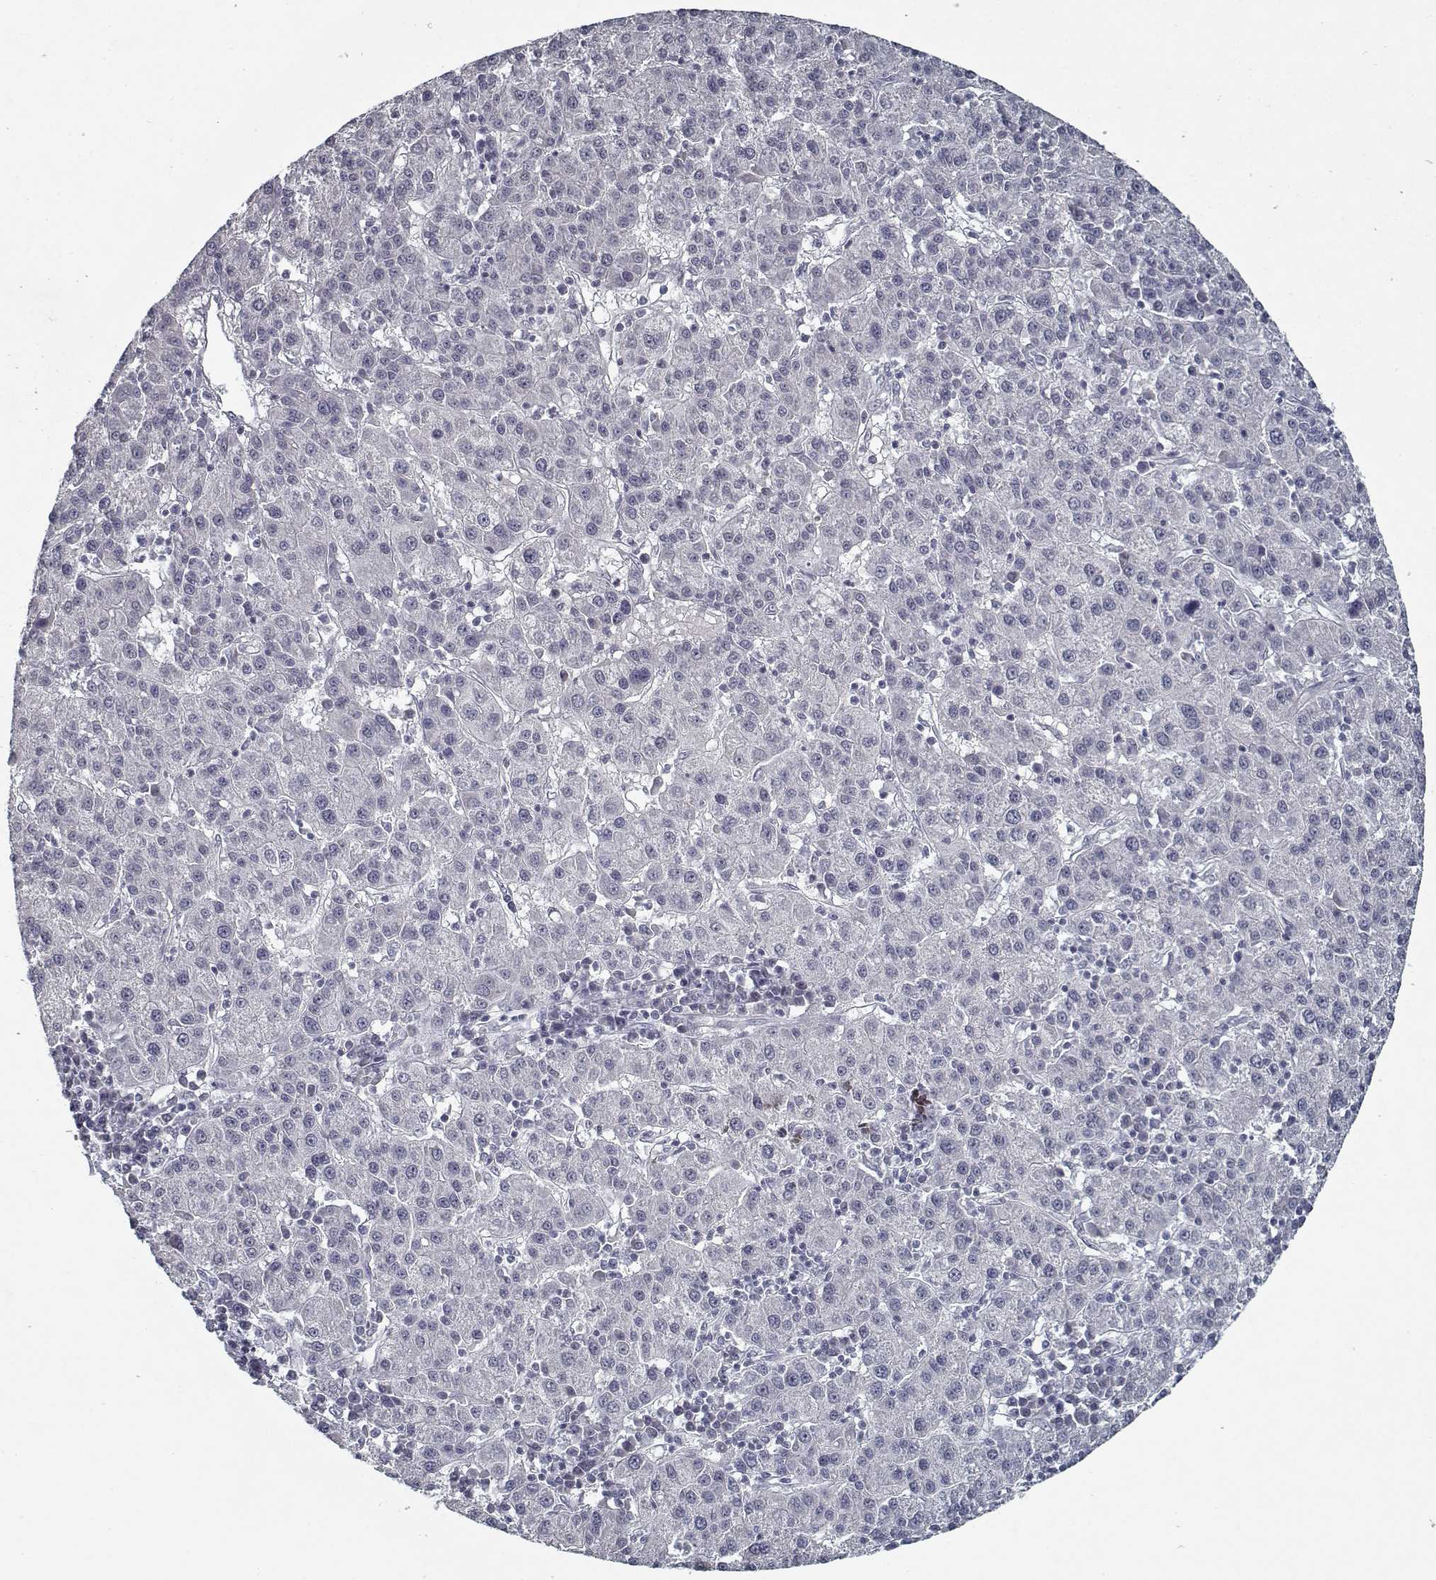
{"staining": {"intensity": "negative", "quantity": "none", "location": "none"}, "tissue": "liver cancer", "cell_type": "Tumor cells", "image_type": "cancer", "snomed": [{"axis": "morphology", "description": "Carcinoma, Hepatocellular, NOS"}, {"axis": "topography", "description": "Liver"}], "caption": "Micrograph shows no significant protein expression in tumor cells of liver cancer (hepatocellular carcinoma).", "gene": "GAD2", "patient": {"sex": "female", "age": 60}}